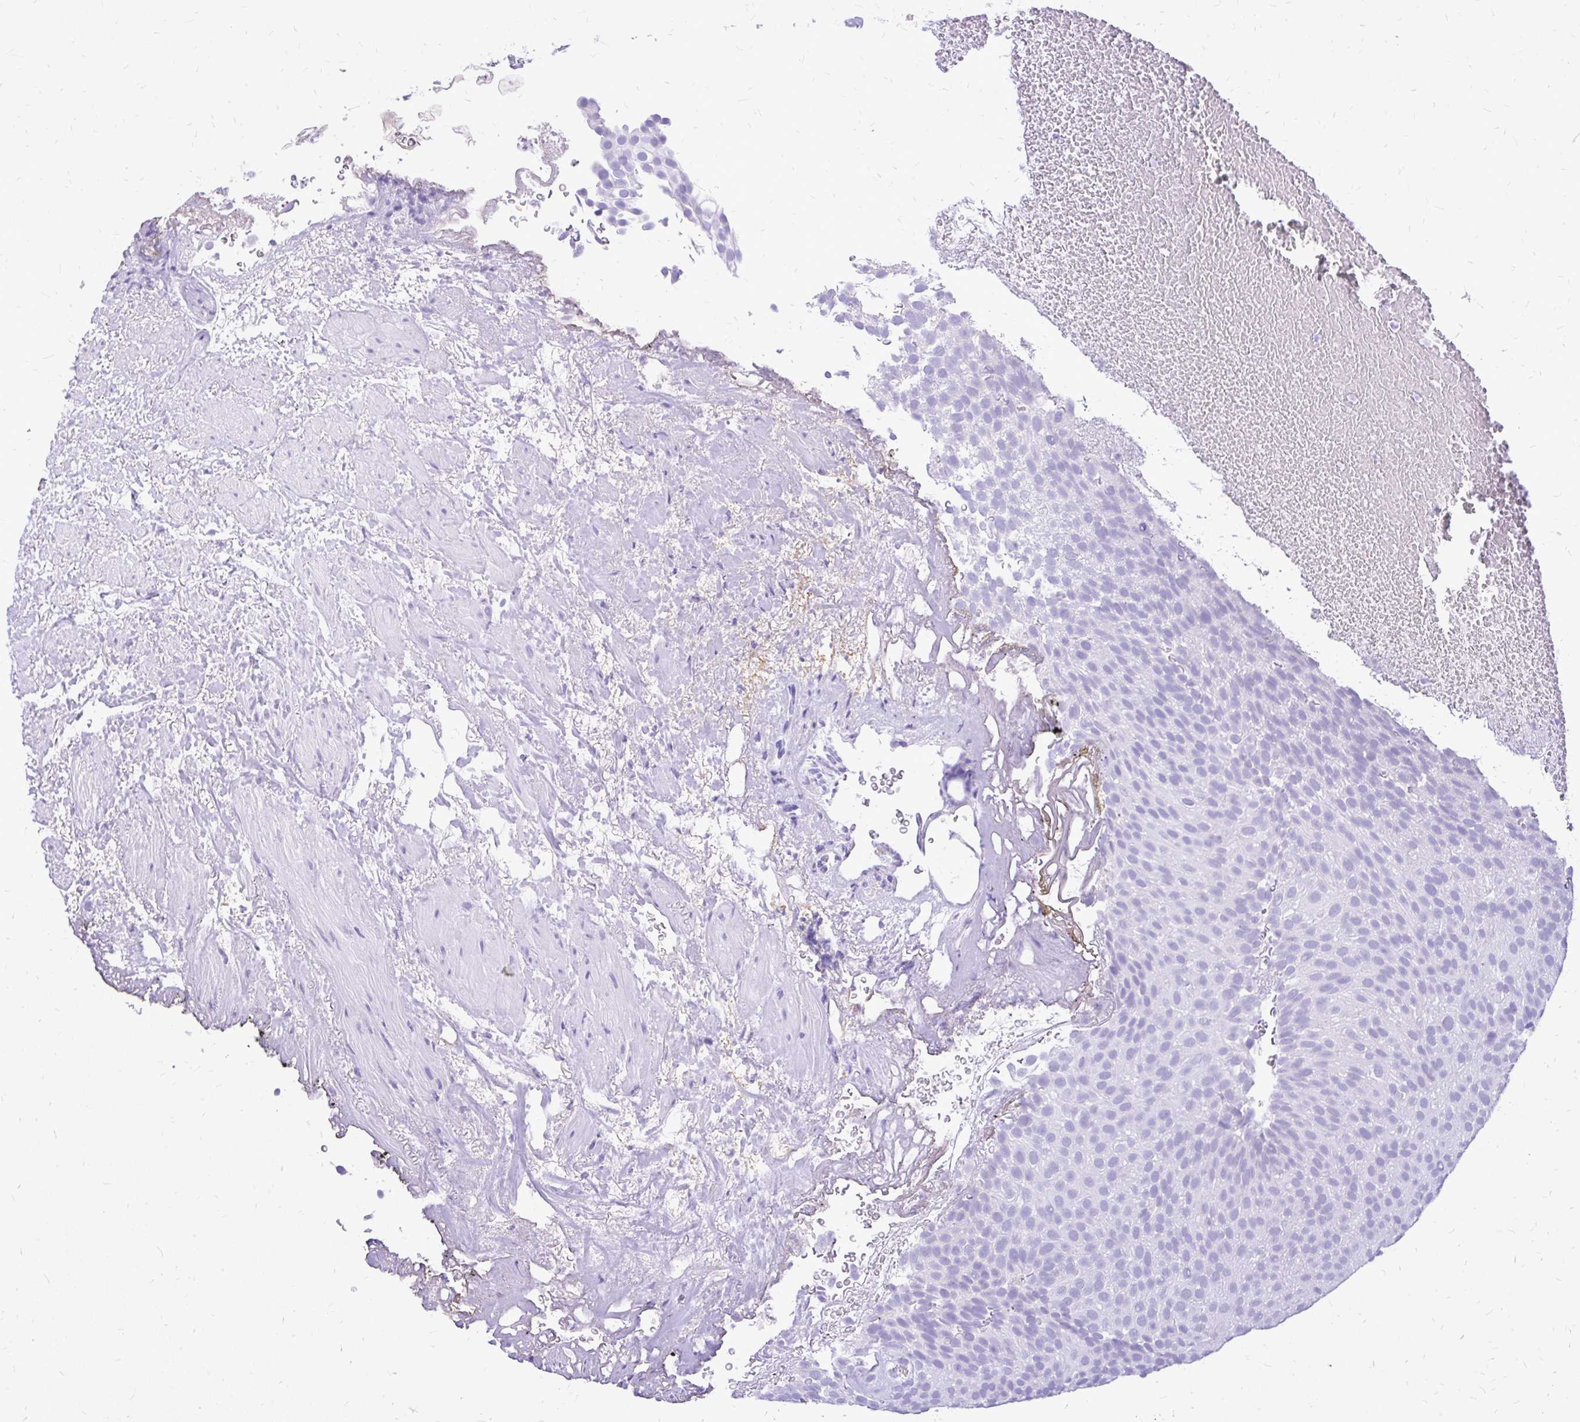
{"staining": {"intensity": "negative", "quantity": "none", "location": "none"}, "tissue": "urothelial cancer", "cell_type": "Tumor cells", "image_type": "cancer", "snomed": [{"axis": "morphology", "description": "Urothelial carcinoma, Low grade"}, {"axis": "topography", "description": "Urinary bladder"}], "caption": "Human urothelial cancer stained for a protein using IHC exhibits no positivity in tumor cells.", "gene": "MAP1LC3A", "patient": {"sex": "male", "age": 78}}